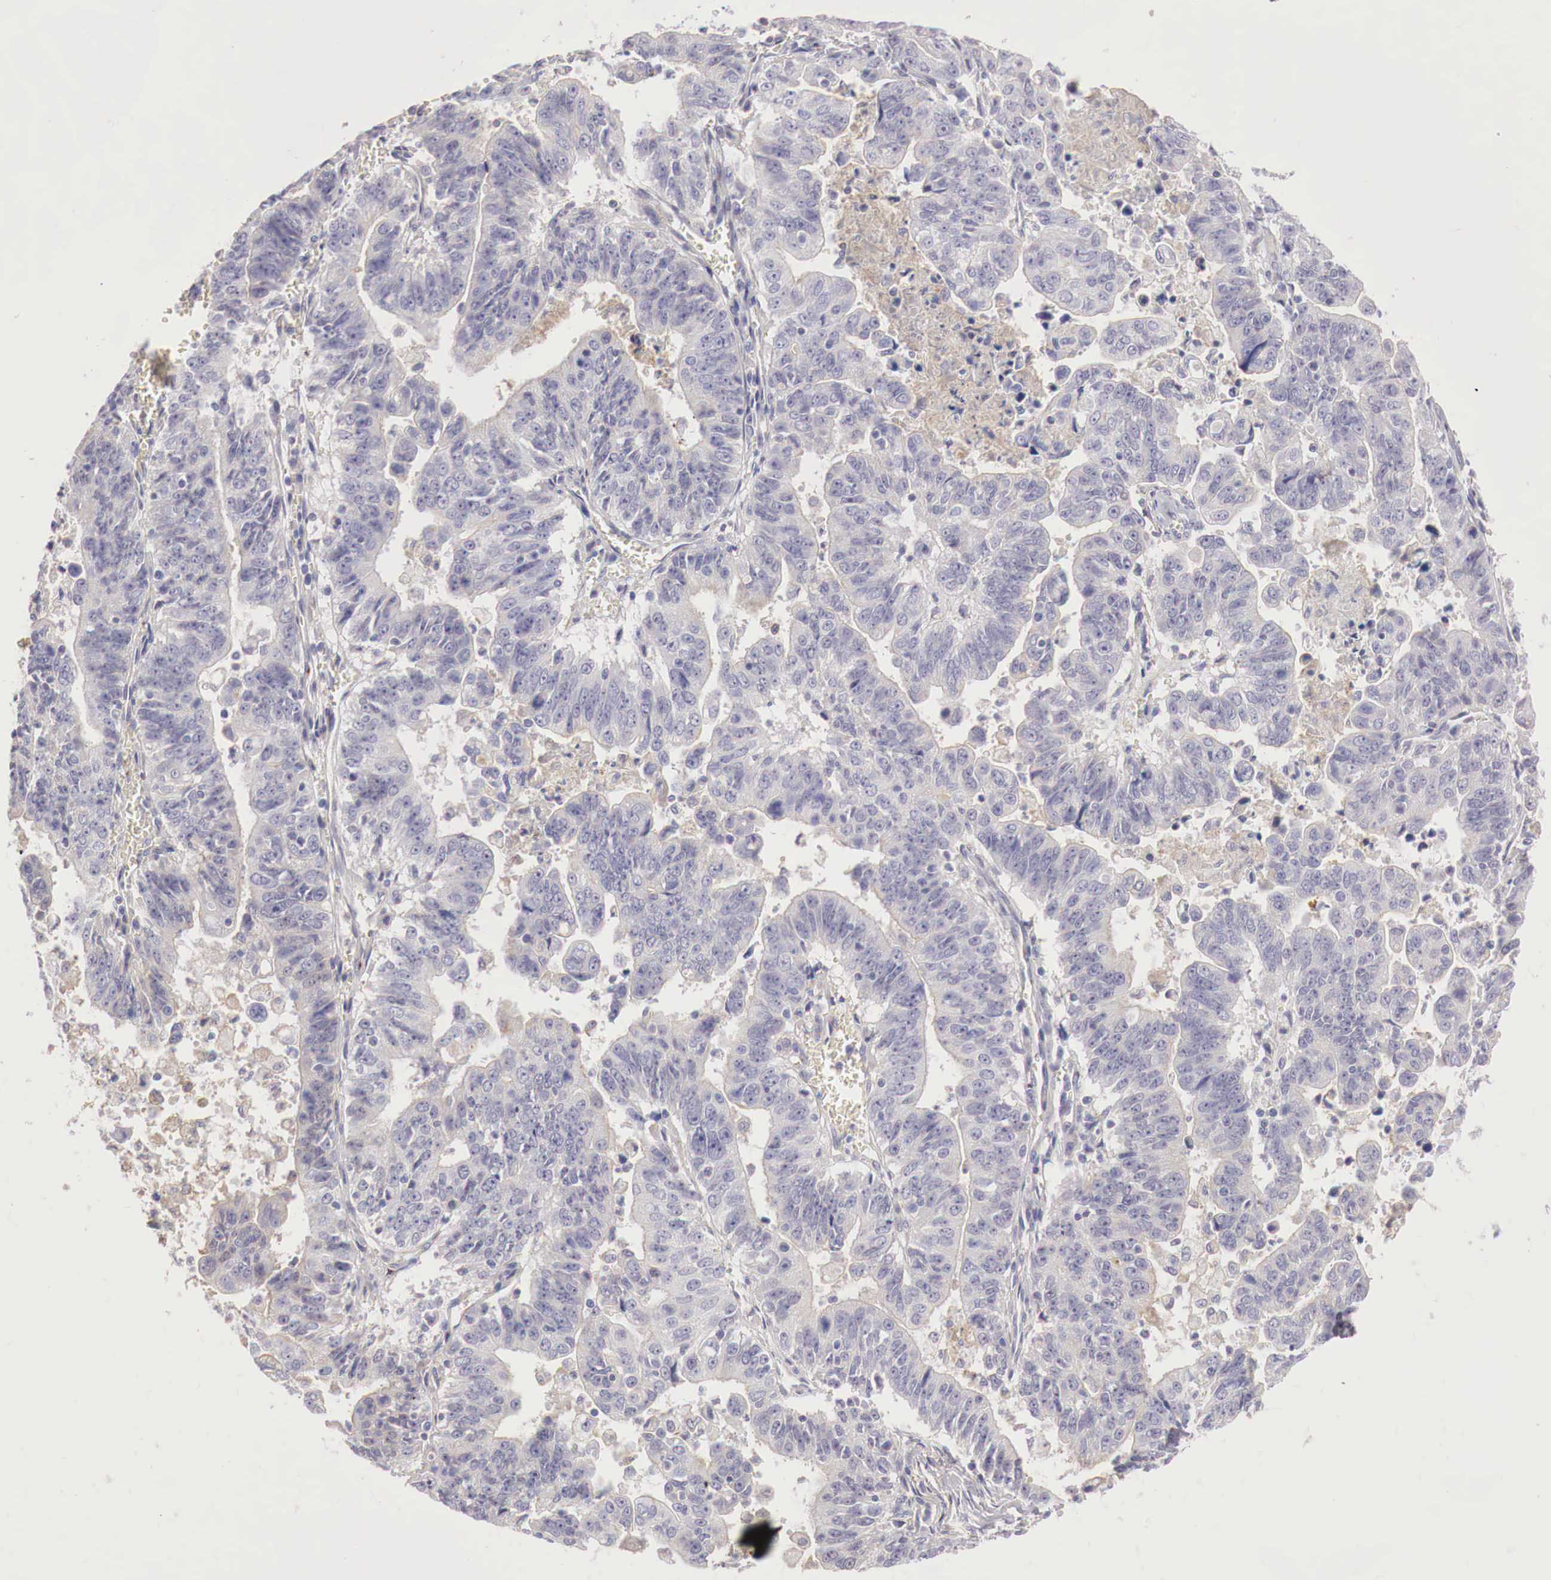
{"staining": {"intensity": "negative", "quantity": "none", "location": "none"}, "tissue": "stomach cancer", "cell_type": "Tumor cells", "image_type": "cancer", "snomed": [{"axis": "morphology", "description": "Adenocarcinoma, NOS"}, {"axis": "topography", "description": "Stomach, upper"}], "caption": "The immunohistochemistry photomicrograph has no significant positivity in tumor cells of stomach adenocarcinoma tissue.", "gene": "KLHDC7B", "patient": {"sex": "female", "age": 50}}